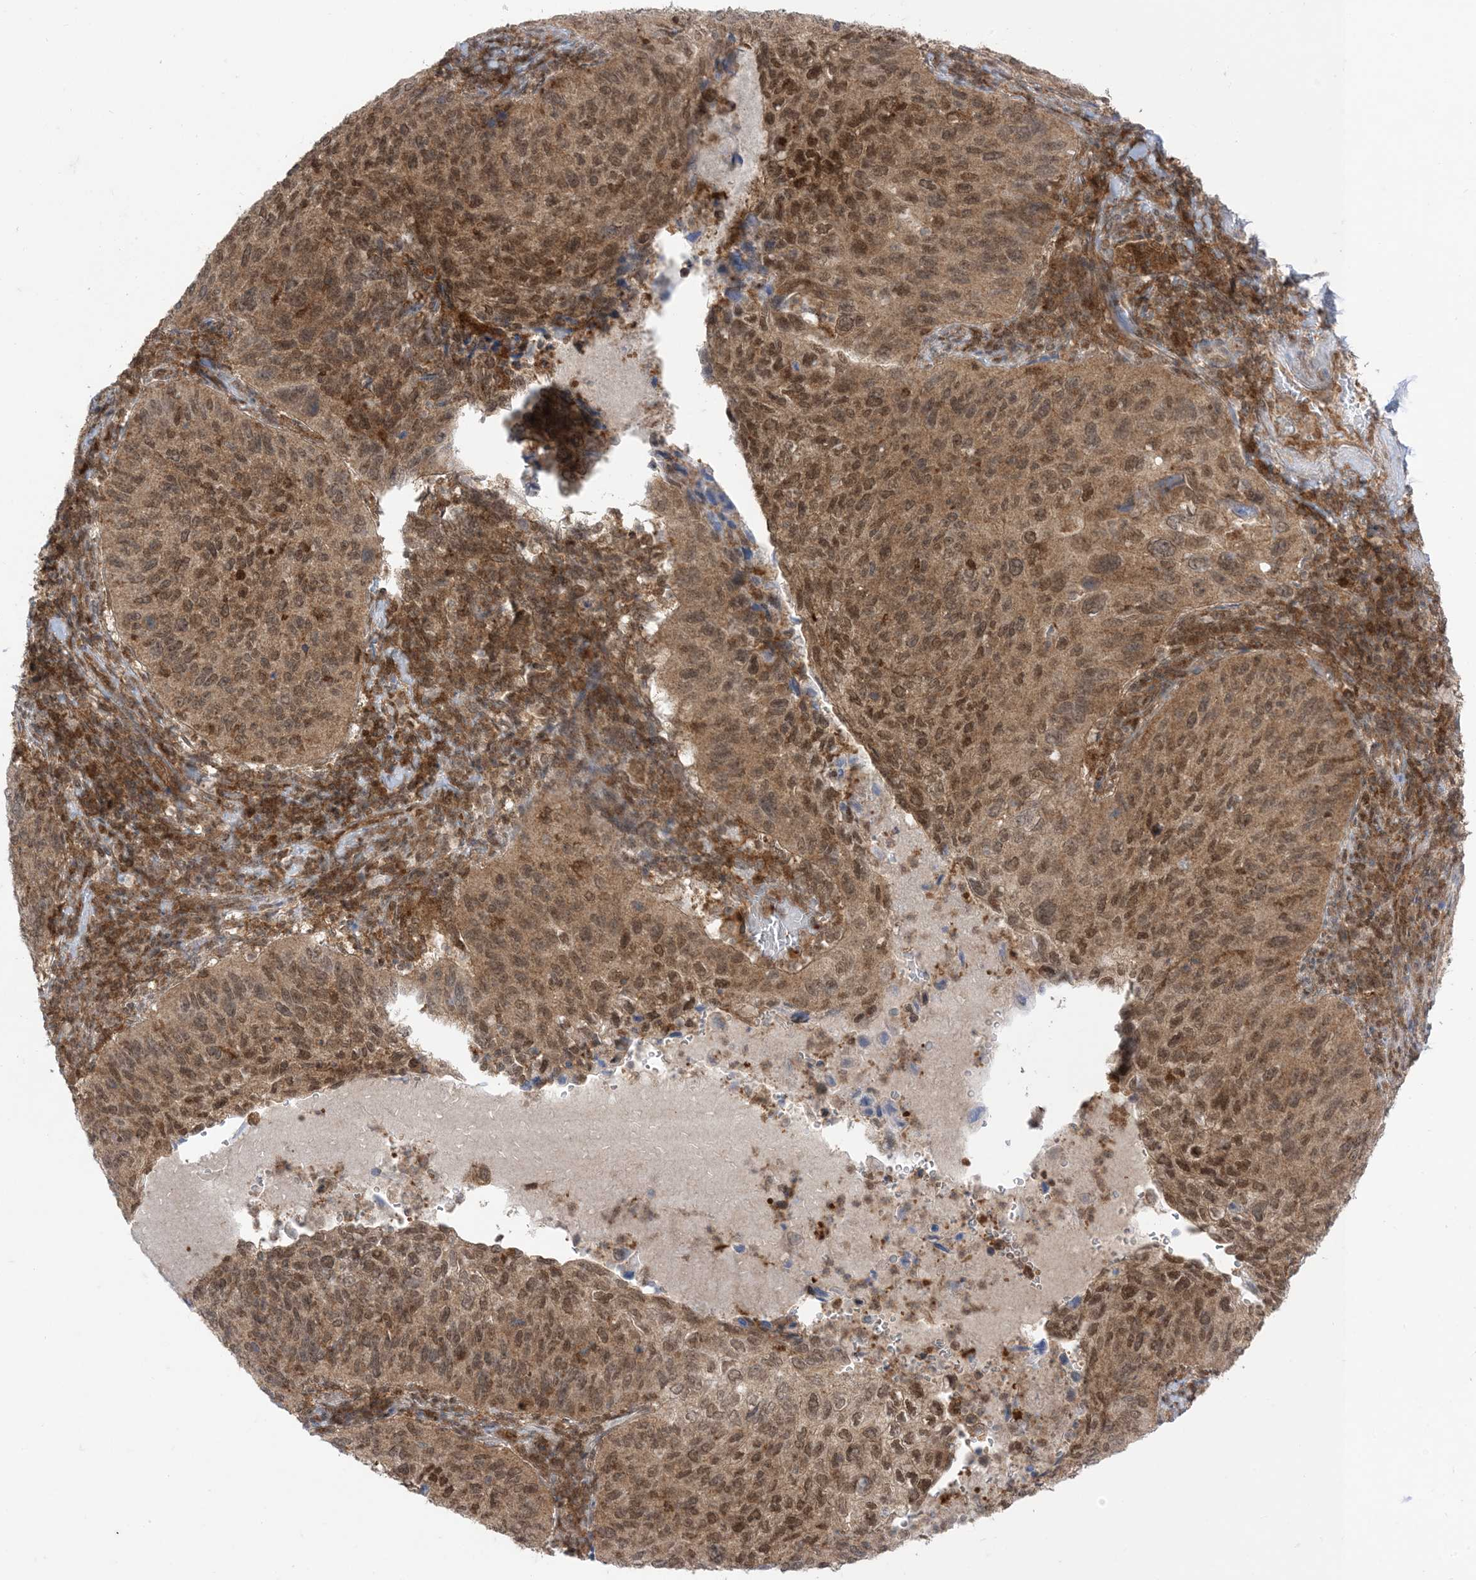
{"staining": {"intensity": "moderate", "quantity": ">75%", "location": "cytoplasmic/membranous,nuclear"}, "tissue": "cervical cancer", "cell_type": "Tumor cells", "image_type": "cancer", "snomed": [{"axis": "morphology", "description": "Squamous cell carcinoma, NOS"}, {"axis": "topography", "description": "Cervix"}], "caption": "Tumor cells show moderate cytoplasmic/membranous and nuclear staining in approximately >75% of cells in cervical cancer. (Brightfield microscopy of DAB IHC at high magnification).", "gene": "PTPA", "patient": {"sex": "female", "age": 38}}